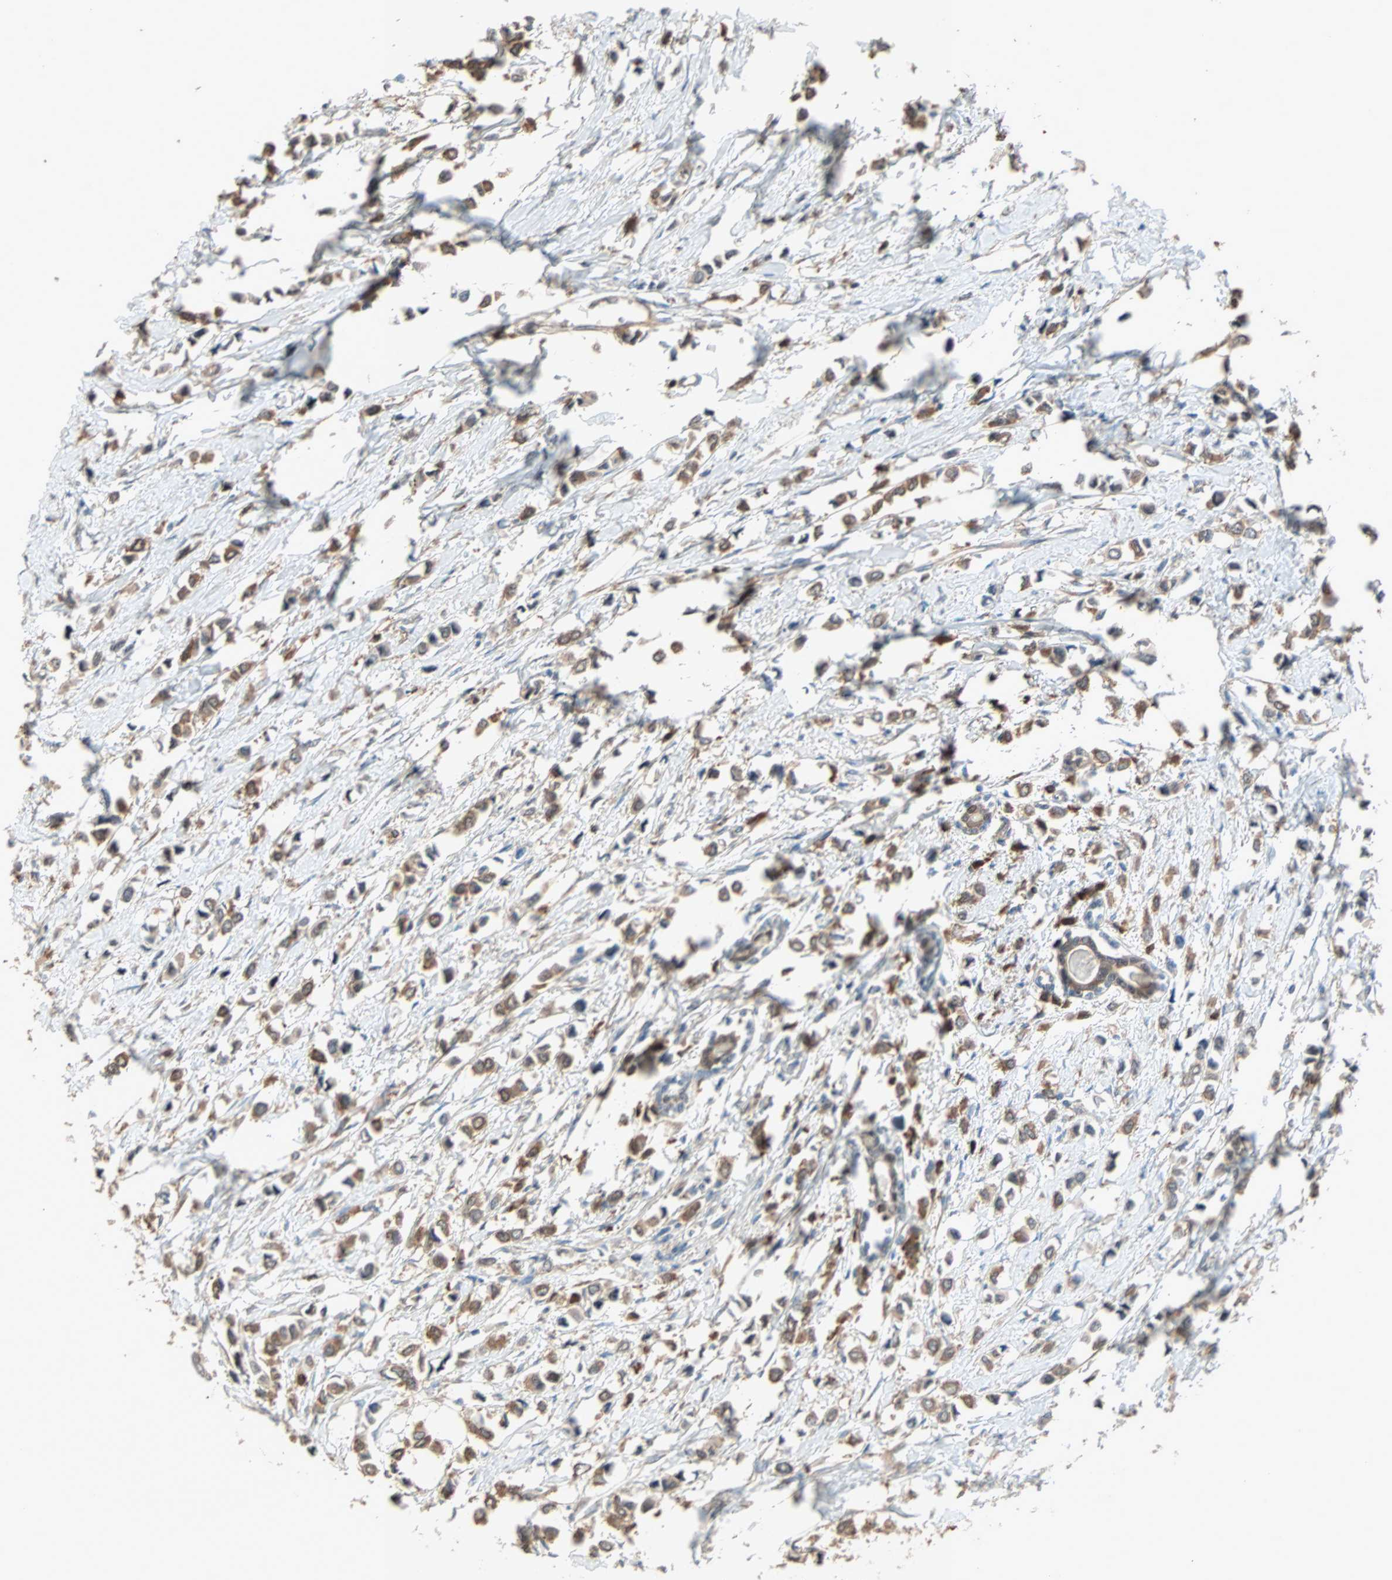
{"staining": {"intensity": "moderate", "quantity": ">75%", "location": "cytoplasmic/membranous"}, "tissue": "breast cancer", "cell_type": "Tumor cells", "image_type": "cancer", "snomed": [{"axis": "morphology", "description": "Lobular carcinoma"}, {"axis": "topography", "description": "Breast"}], "caption": "The histopathology image demonstrates immunohistochemical staining of lobular carcinoma (breast). There is moderate cytoplasmic/membranous staining is identified in approximately >75% of tumor cells. (DAB IHC with brightfield microscopy, high magnification).", "gene": "PRDX1", "patient": {"sex": "female", "age": 51}}